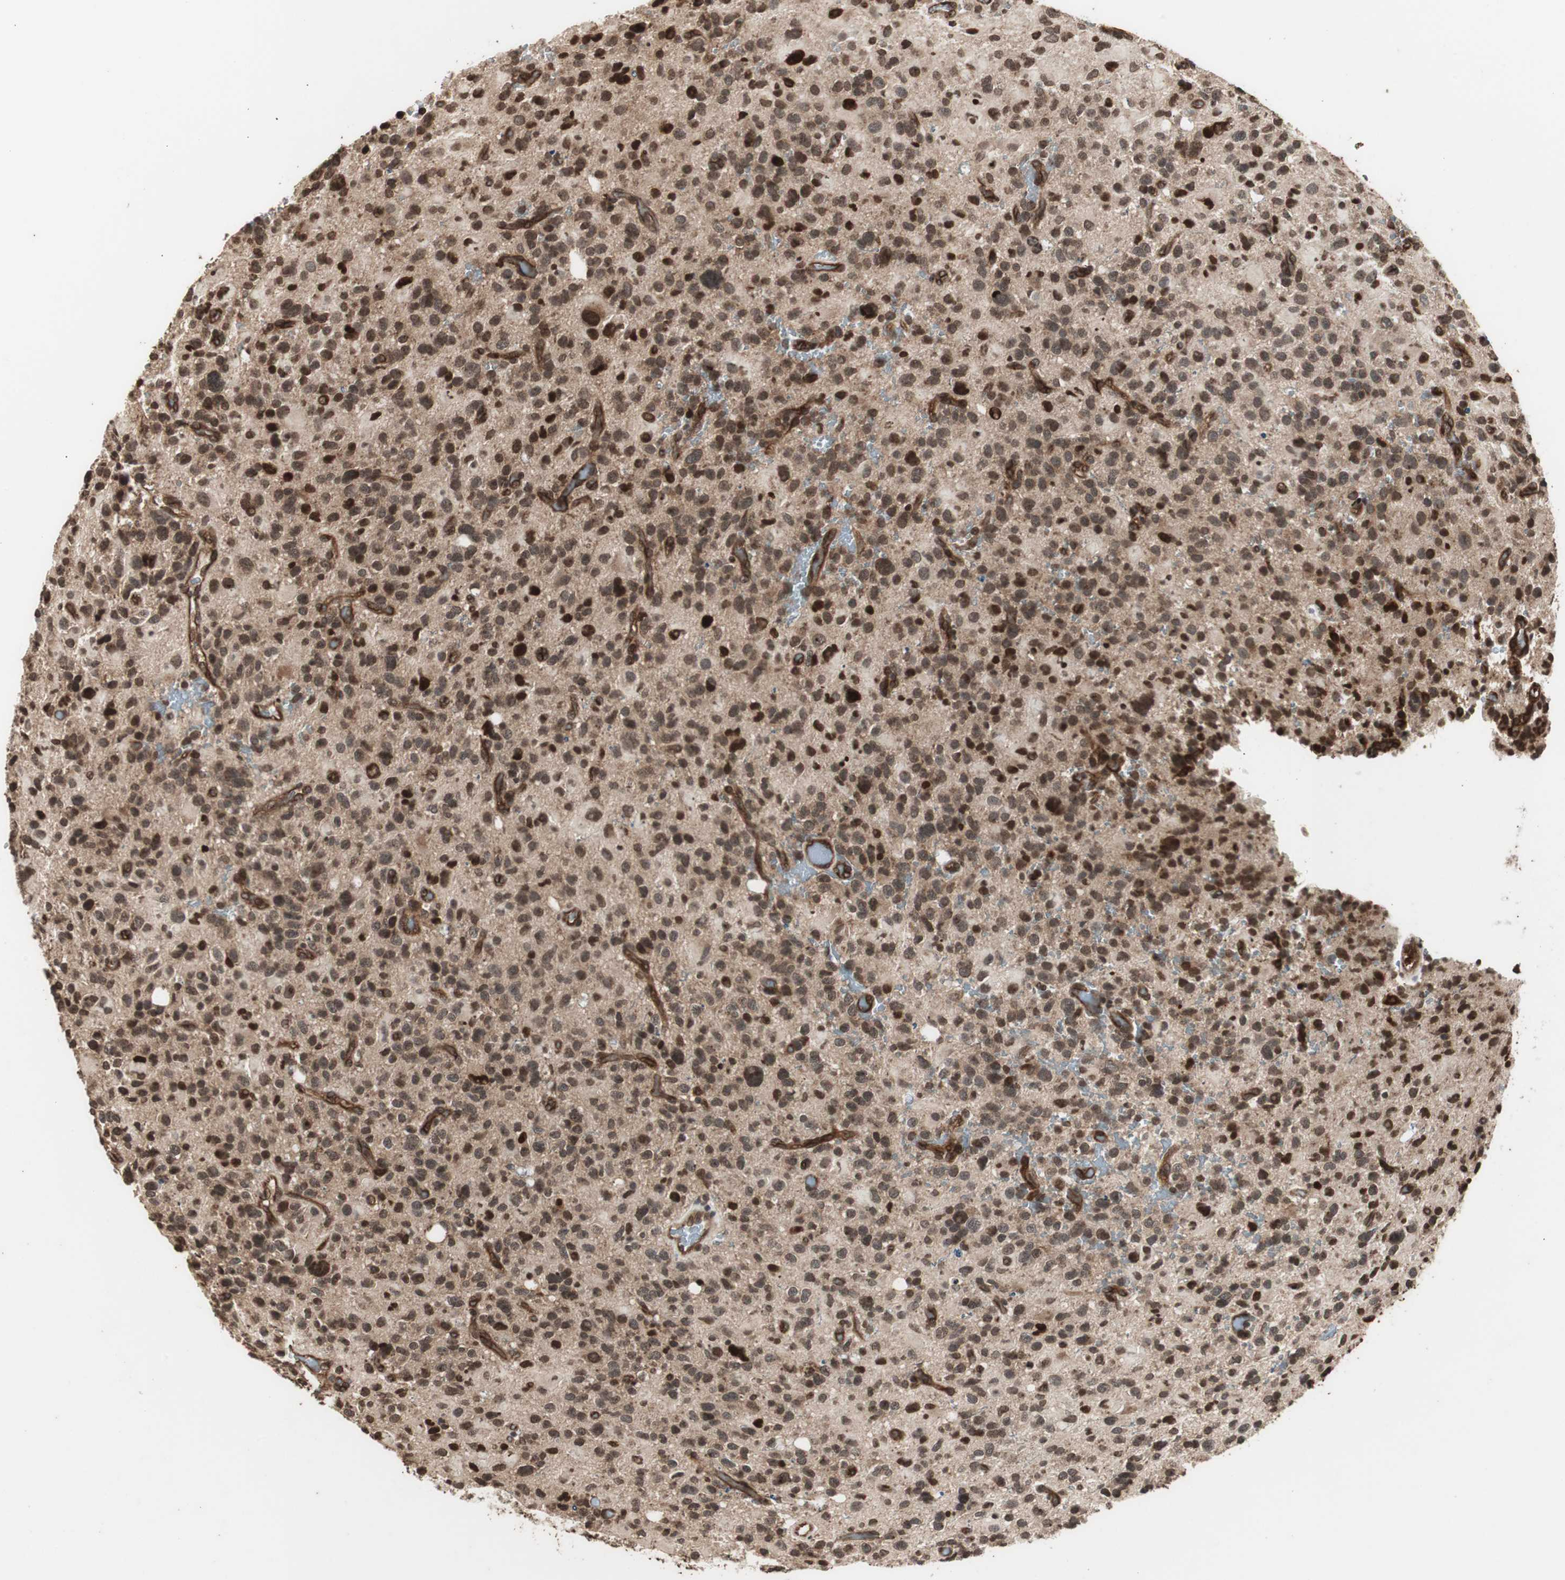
{"staining": {"intensity": "strong", "quantity": ">75%", "location": "cytoplasmic/membranous,nuclear"}, "tissue": "glioma", "cell_type": "Tumor cells", "image_type": "cancer", "snomed": [{"axis": "morphology", "description": "Glioma, malignant, High grade"}, {"axis": "topography", "description": "Brain"}], "caption": "Protein expression analysis of malignant glioma (high-grade) shows strong cytoplasmic/membranous and nuclear expression in approximately >75% of tumor cells. (DAB (3,3'-diaminobenzidine) = brown stain, brightfield microscopy at high magnification).", "gene": "ZFC3H1", "patient": {"sex": "male", "age": 48}}